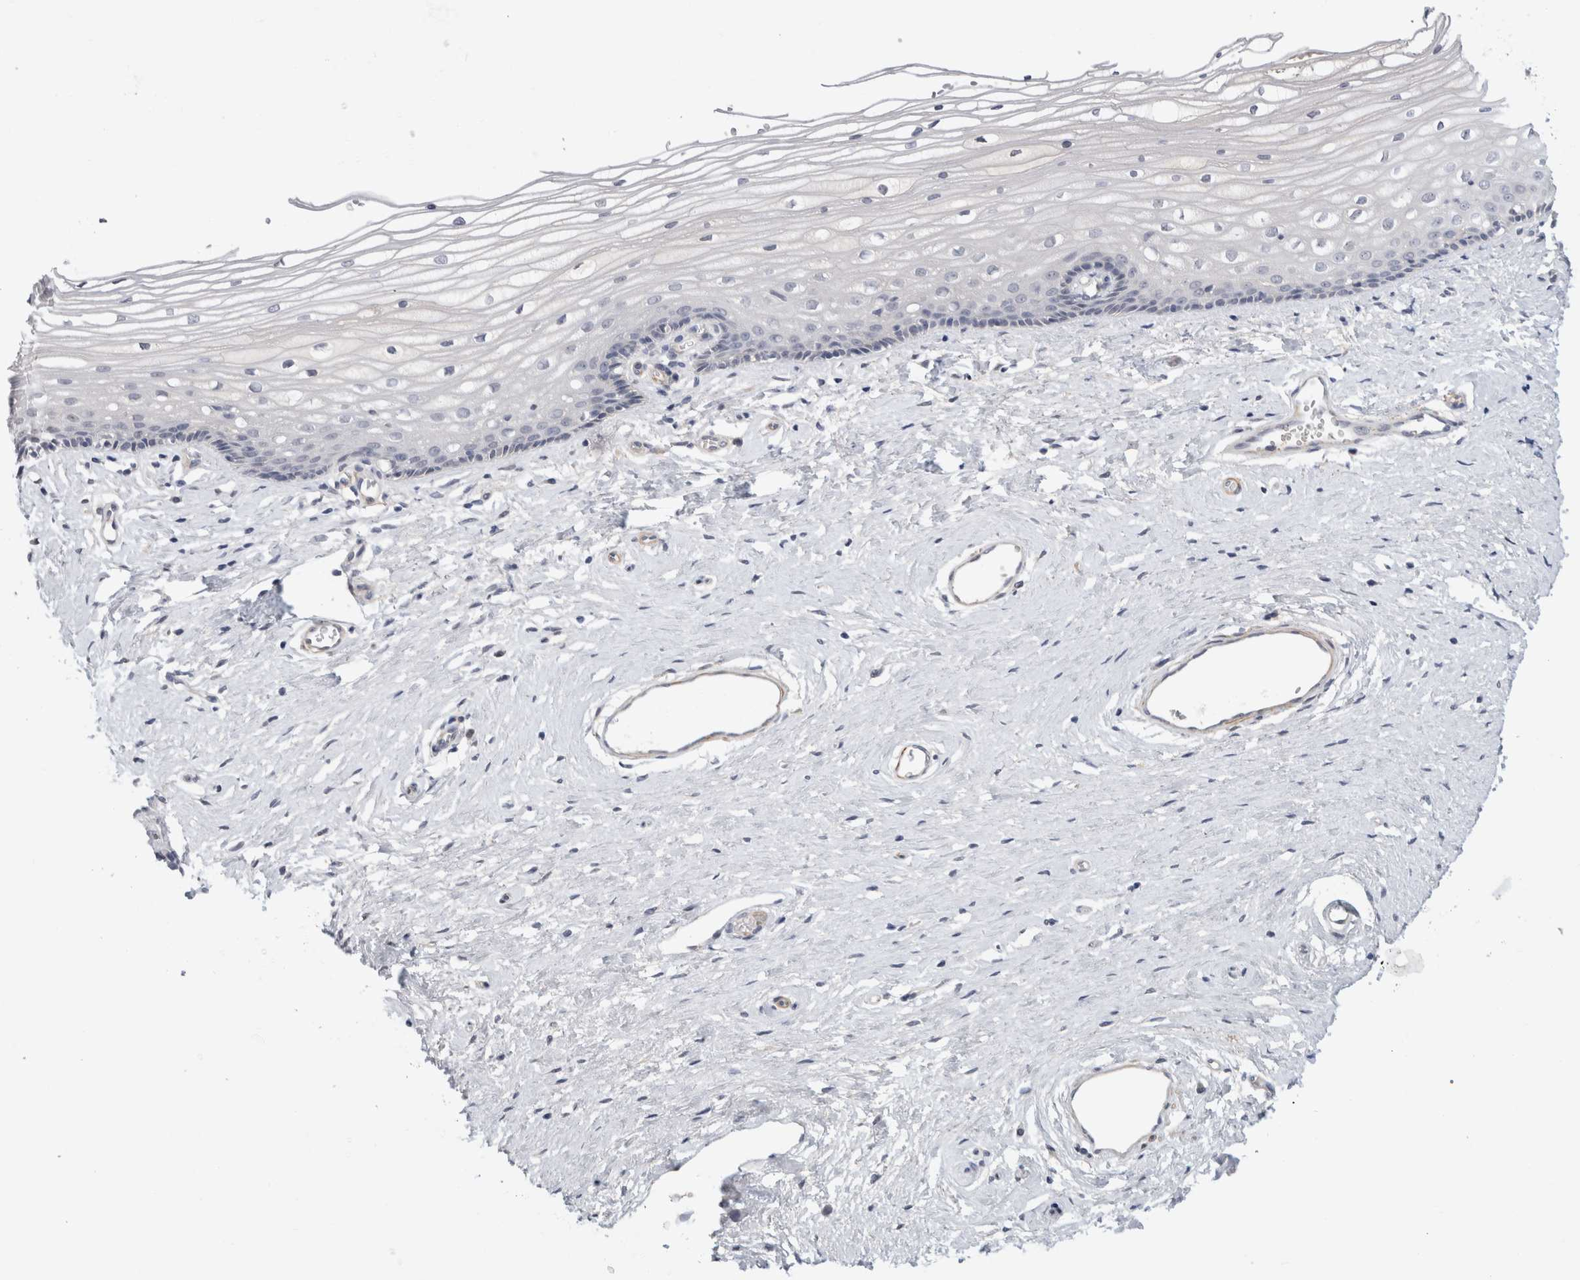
{"staining": {"intensity": "negative", "quantity": "none", "location": "none"}, "tissue": "vagina", "cell_type": "Squamous epithelial cells", "image_type": "normal", "snomed": [{"axis": "morphology", "description": "Normal tissue, NOS"}, {"axis": "topography", "description": "Vagina"}], "caption": "Protein analysis of unremarkable vagina displays no significant positivity in squamous epithelial cells.", "gene": "PGM1", "patient": {"sex": "female", "age": 46}}